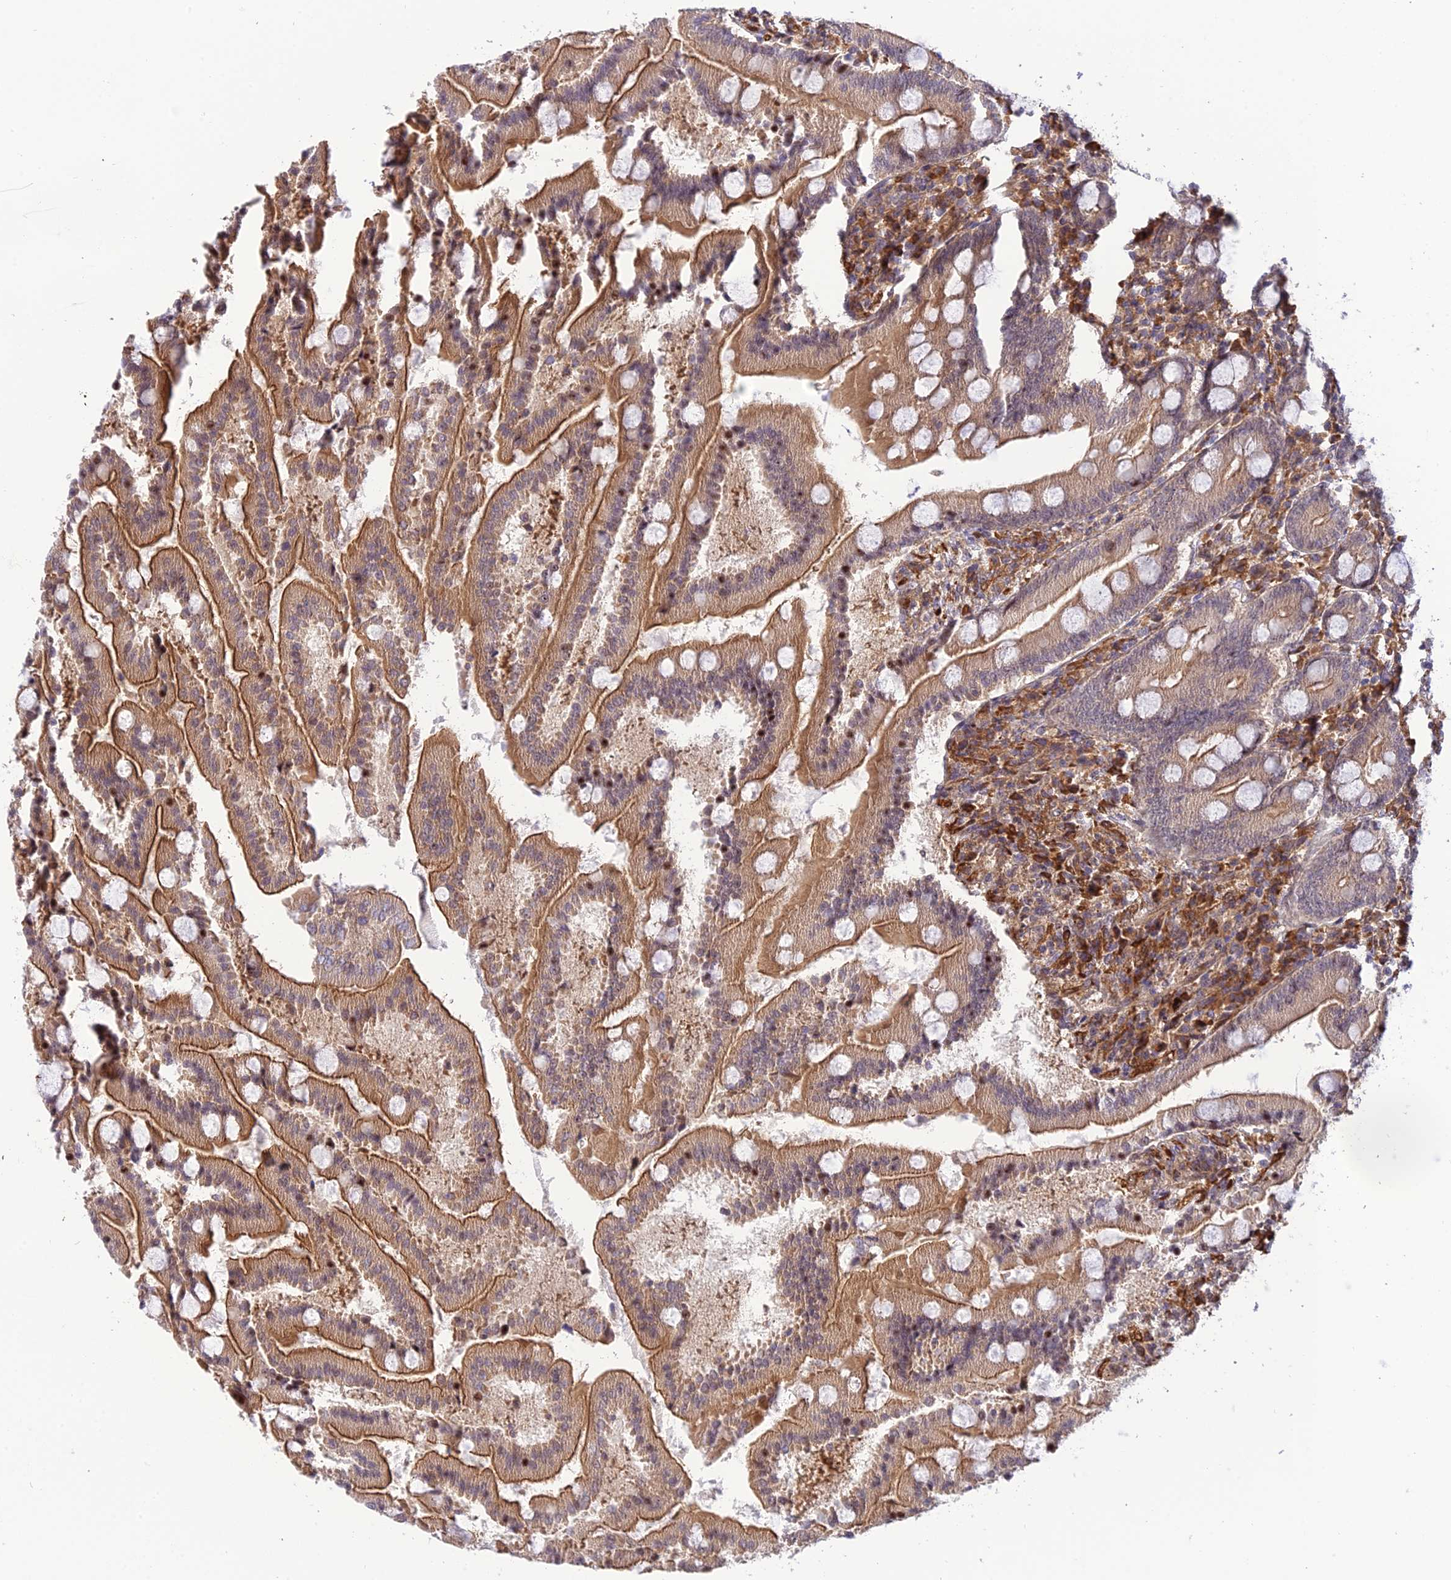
{"staining": {"intensity": "moderate", "quantity": ">75%", "location": "cytoplasmic/membranous"}, "tissue": "duodenum", "cell_type": "Glandular cells", "image_type": "normal", "snomed": [{"axis": "morphology", "description": "Normal tissue, NOS"}, {"axis": "topography", "description": "Duodenum"}], "caption": "A medium amount of moderate cytoplasmic/membranous staining is identified in approximately >75% of glandular cells in benign duodenum.", "gene": "ZNF584", "patient": {"sex": "male", "age": 50}}